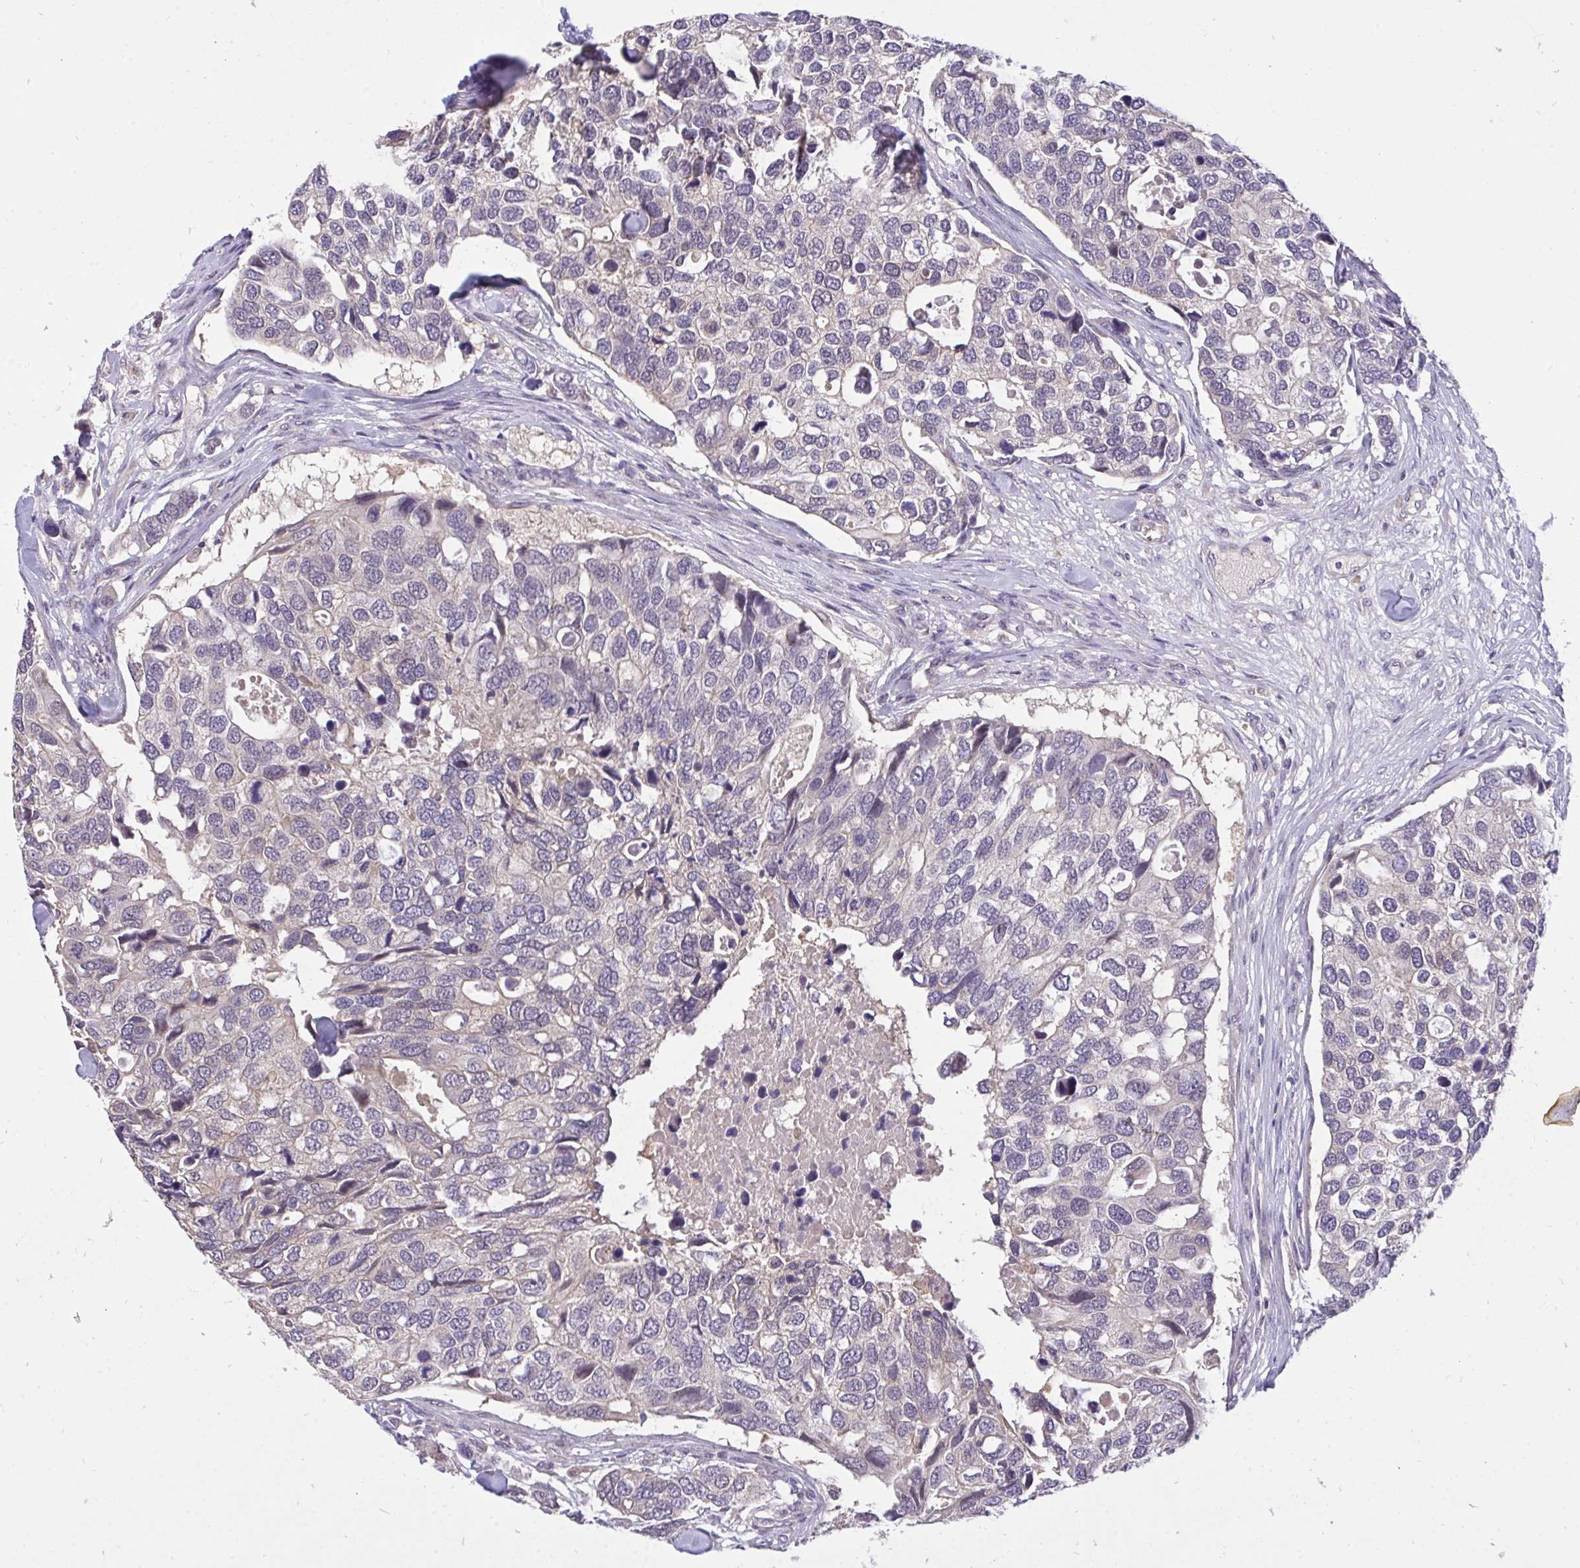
{"staining": {"intensity": "negative", "quantity": "none", "location": "none"}, "tissue": "breast cancer", "cell_type": "Tumor cells", "image_type": "cancer", "snomed": [{"axis": "morphology", "description": "Duct carcinoma"}, {"axis": "topography", "description": "Breast"}], "caption": "Immunohistochemistry photomicrograph of neoplastic tissue: breast invasive ductal carcinoma stained with DAB (3,3'-diaminobenzidine) exhibits no significant protein positivity in tumor cells.", "gene": "C19orf54", "patient": {"sex": "female", "age": 83}}